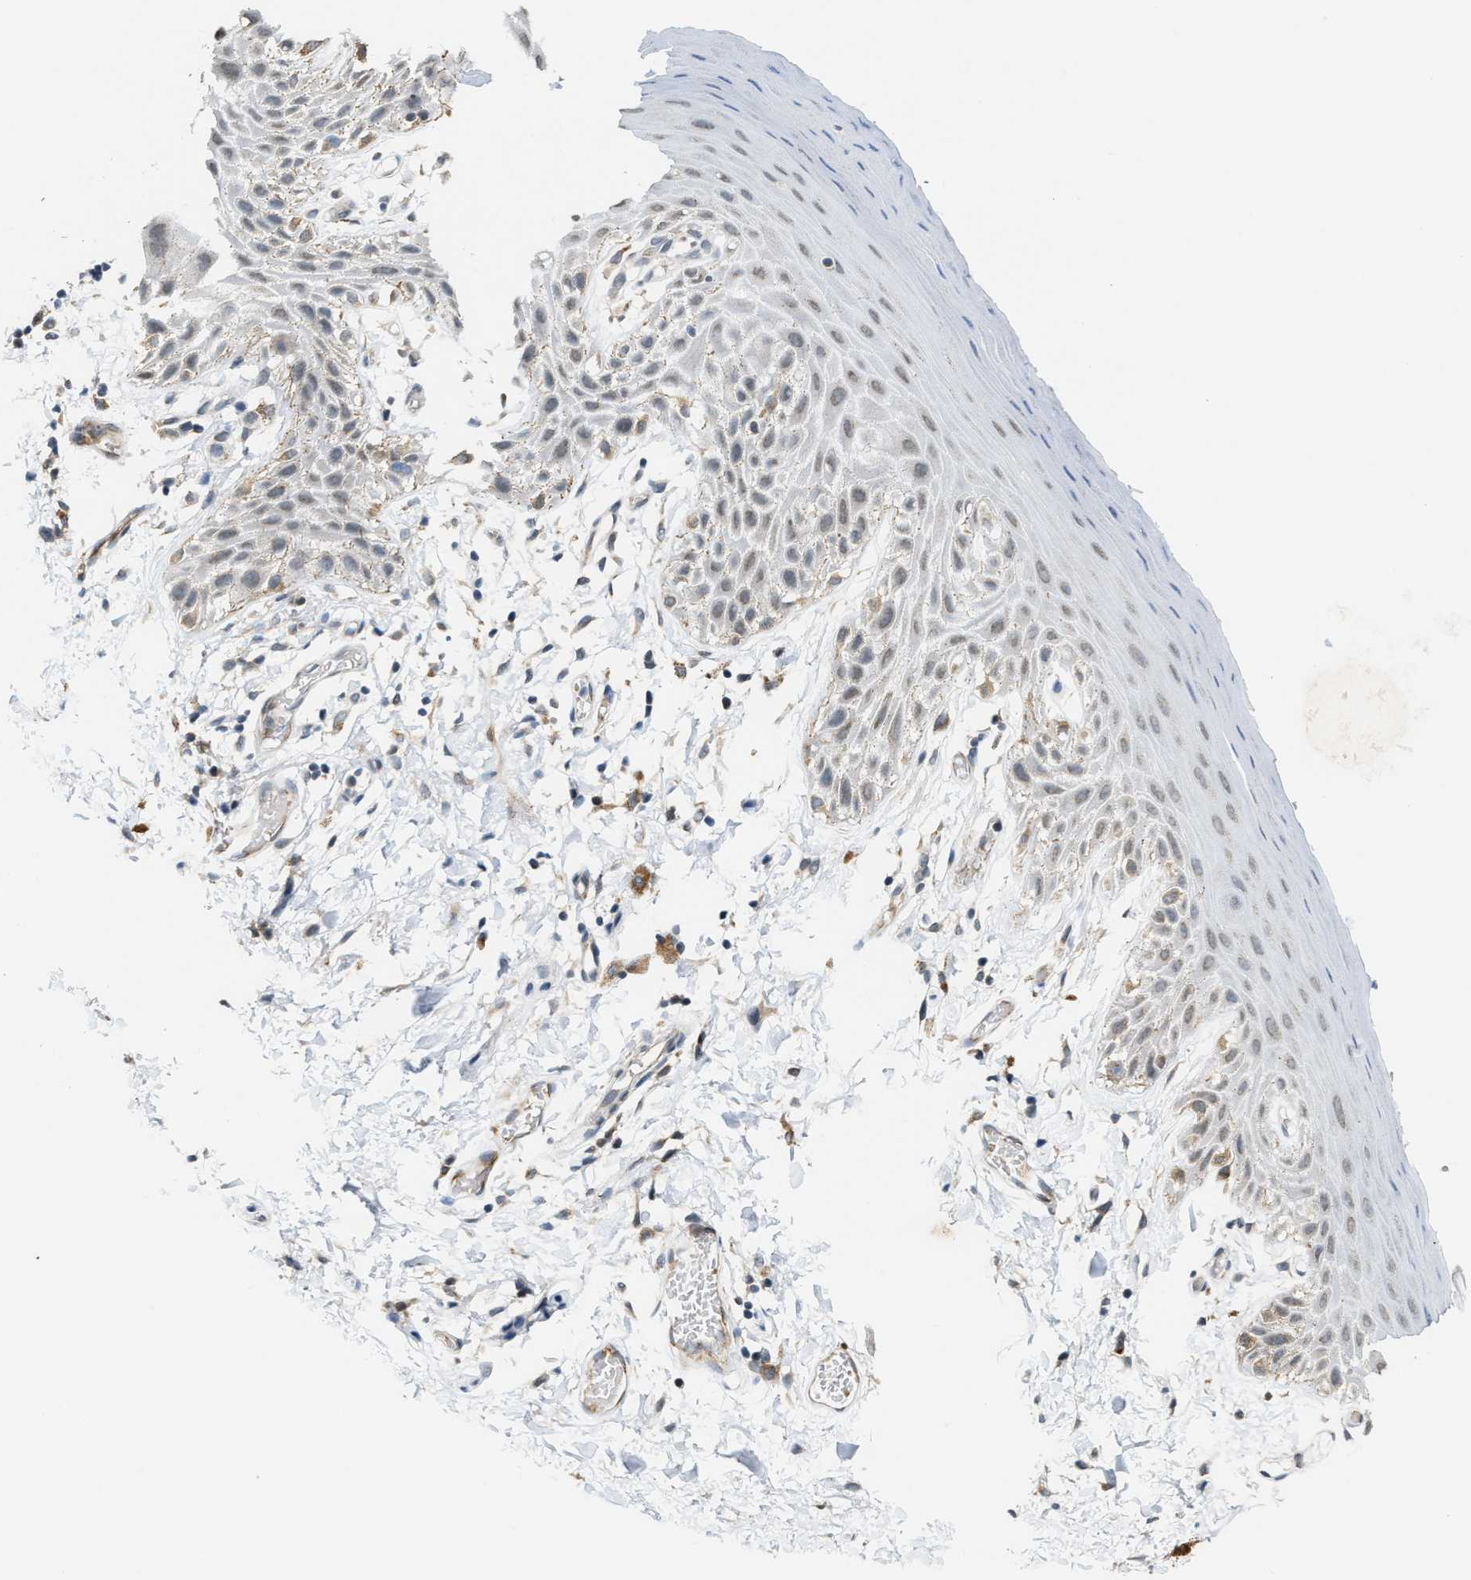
{"staining": {"intensity": "weak", "quantity": "<25%", "location": "cytoplasmic/membranous,nuclear"}, "tissue": "skin", "cell_type": "Epidermal cells", "image_type": "normal", "snomed": [{"axis": "morphology", "description": "Normal tissue, NOS"}, {"axis": "topography", "description": "Anal"}], "caption": "Immunohistochemistry (IHC) of benign human skin reveals no staining in epidermal cells.", "gene": "KIF24", "patient": {"sex": "male", "age": 44}}